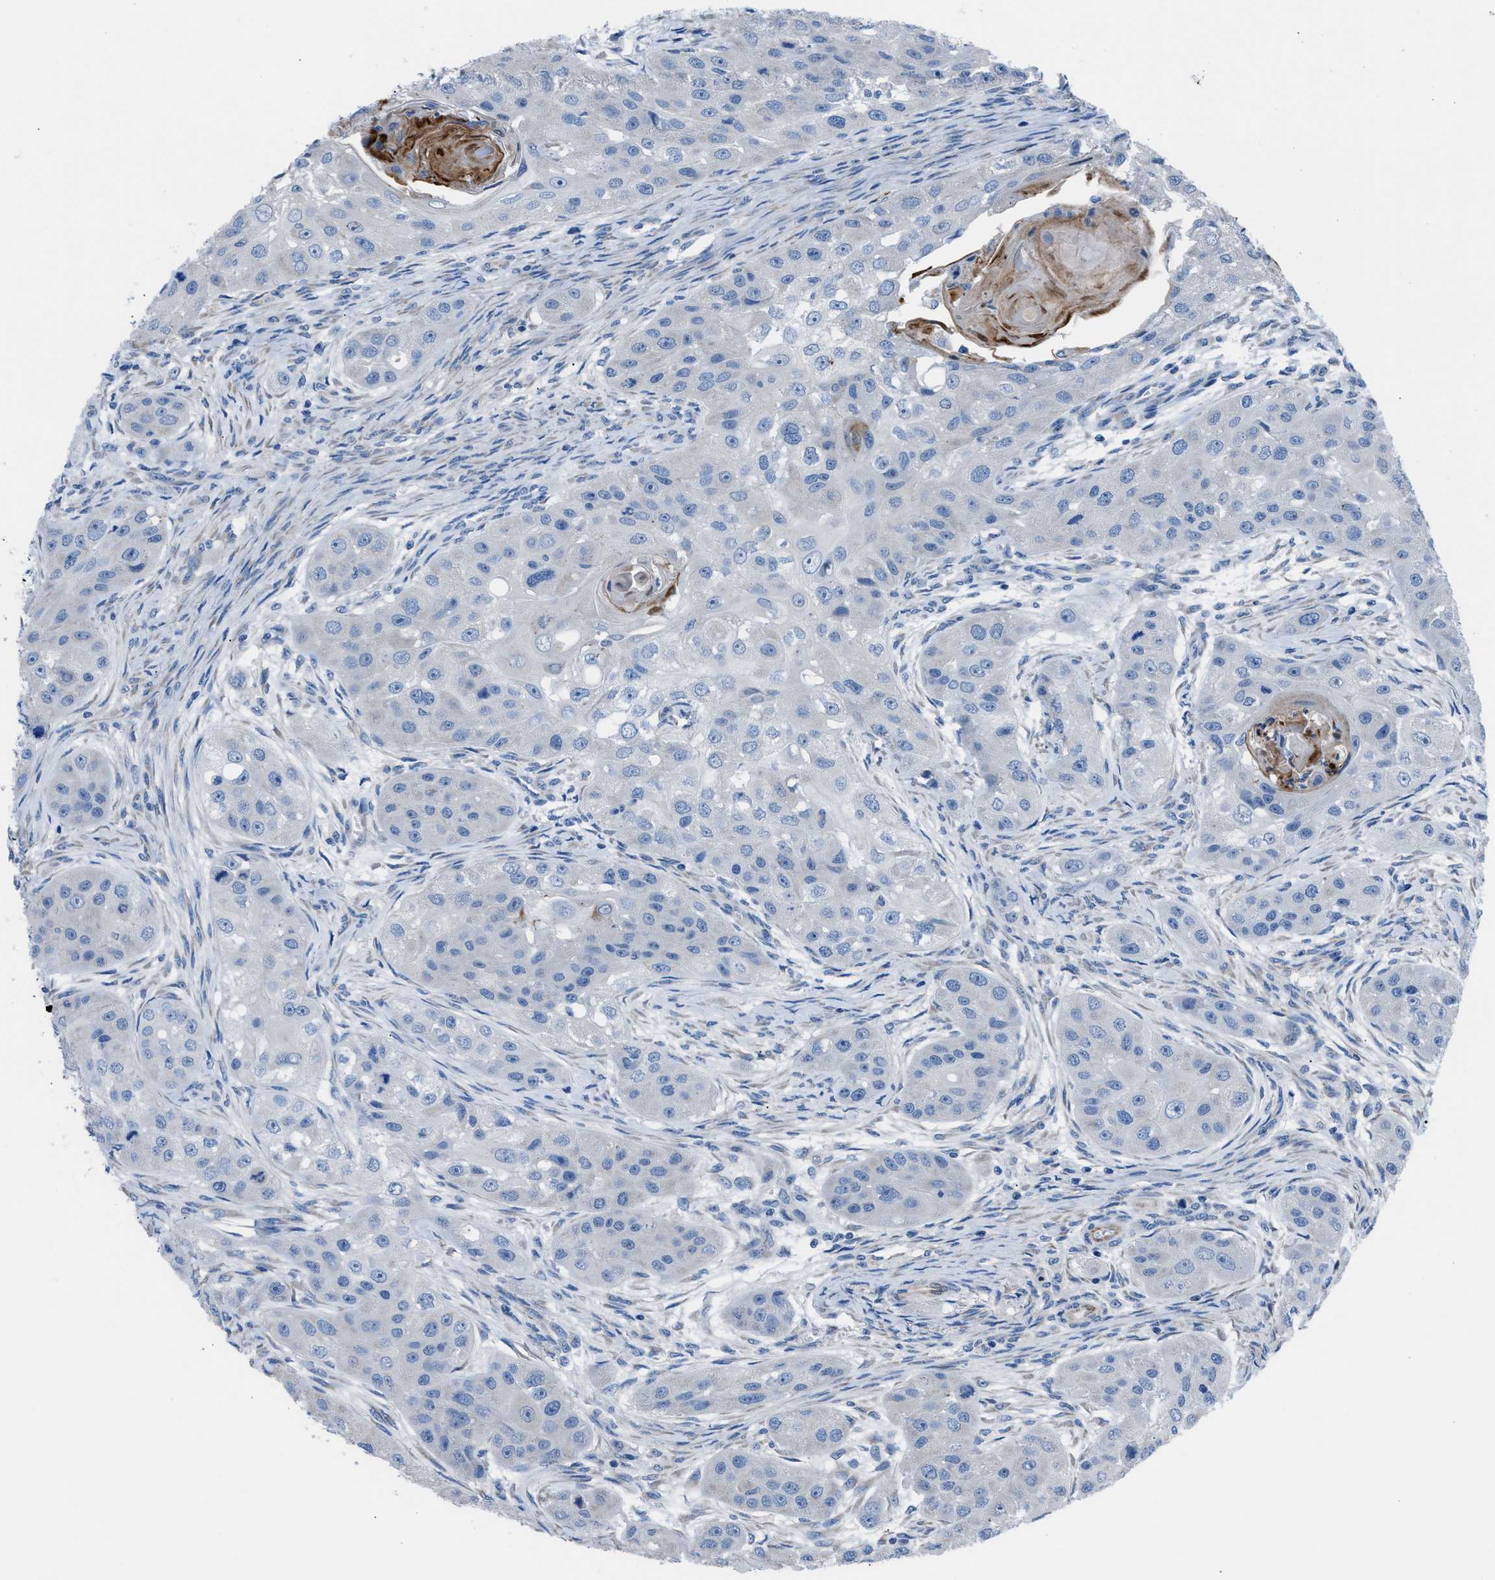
{"staining": {"intensity": "negative", "quantity": "none", "location": "none"}, "tissue": "head and neck cancer", "cell_type": "Tumor cells", "image_type": "cancer", "snomed": [{"axis": "morphology", "description": "Normal tissue, NOS"}, {"axis": "morphology", "description": "Squamous cell carcinoma, NOS"}, {"axis": "topography", "description": "Skeletal muscle"}, {"axis": "topography", "description": "Head-Neck"}], "caption": "Head and neck squamous cell carcinoma stained for a protein using immunohistochemistry (IHC) exhibits no staining tumor cells.", "gene": "ITPR1", "patient": {"sex": "male", "age": 51}}